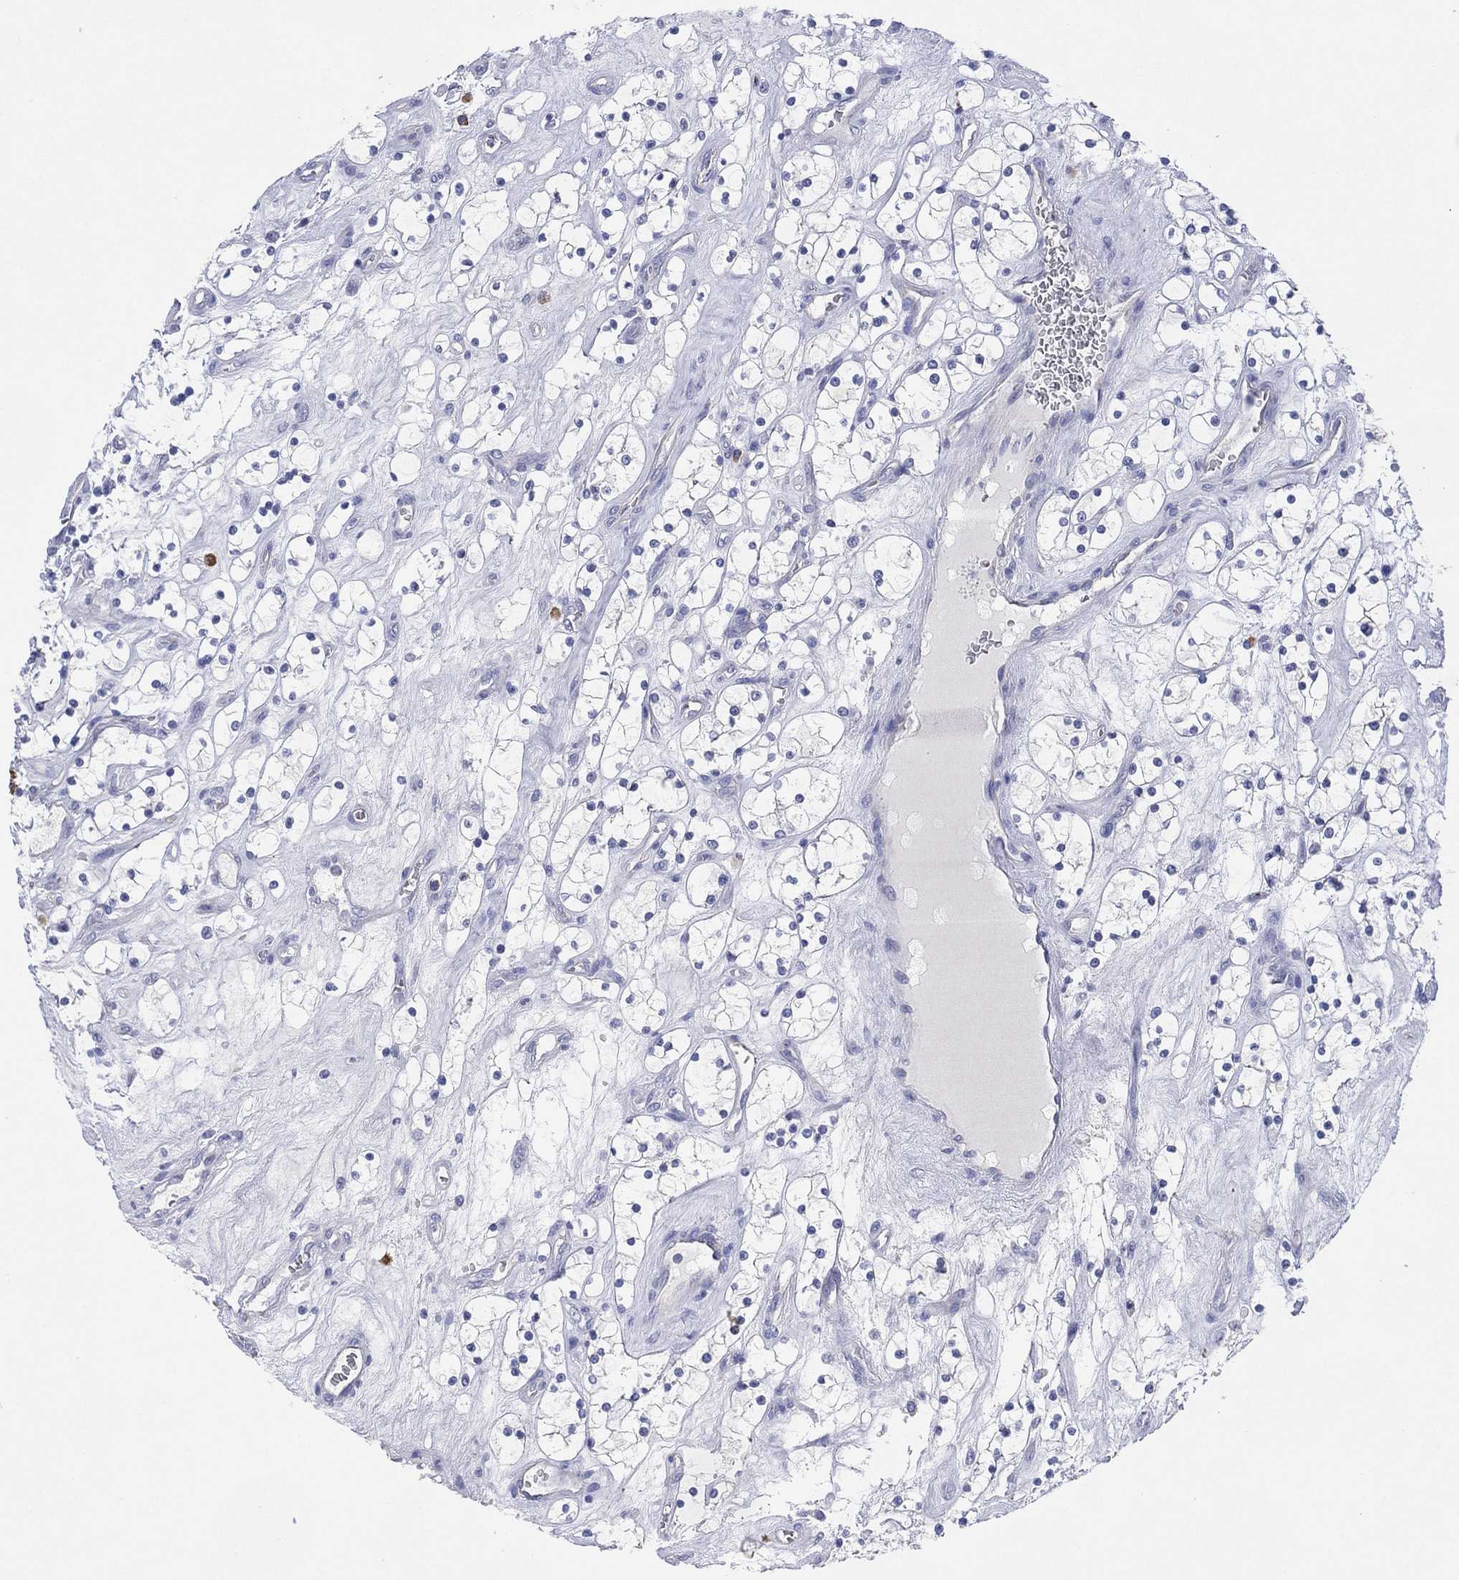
{"staining": {"intensity": "negative", "quantity": "none", "location": "none"}, "tissue": "renal cancer", "cell_type": "Tumor cells", "image_type": "cancer", "snomed": [{"axis": "morphology", "description": "Adenocarcinoma, NOS"}, {"axis": "topography", "description": "Kidney"}], "caption": "Immunohistochemistry photomicrograph of neoplastic tissue: renal cancer (adenocarcinoma) stained with DAB shows no significant protein staining in tumor cells.", "gene": "CHRNA3", "patient": {"sex": "female", "age": 69}}